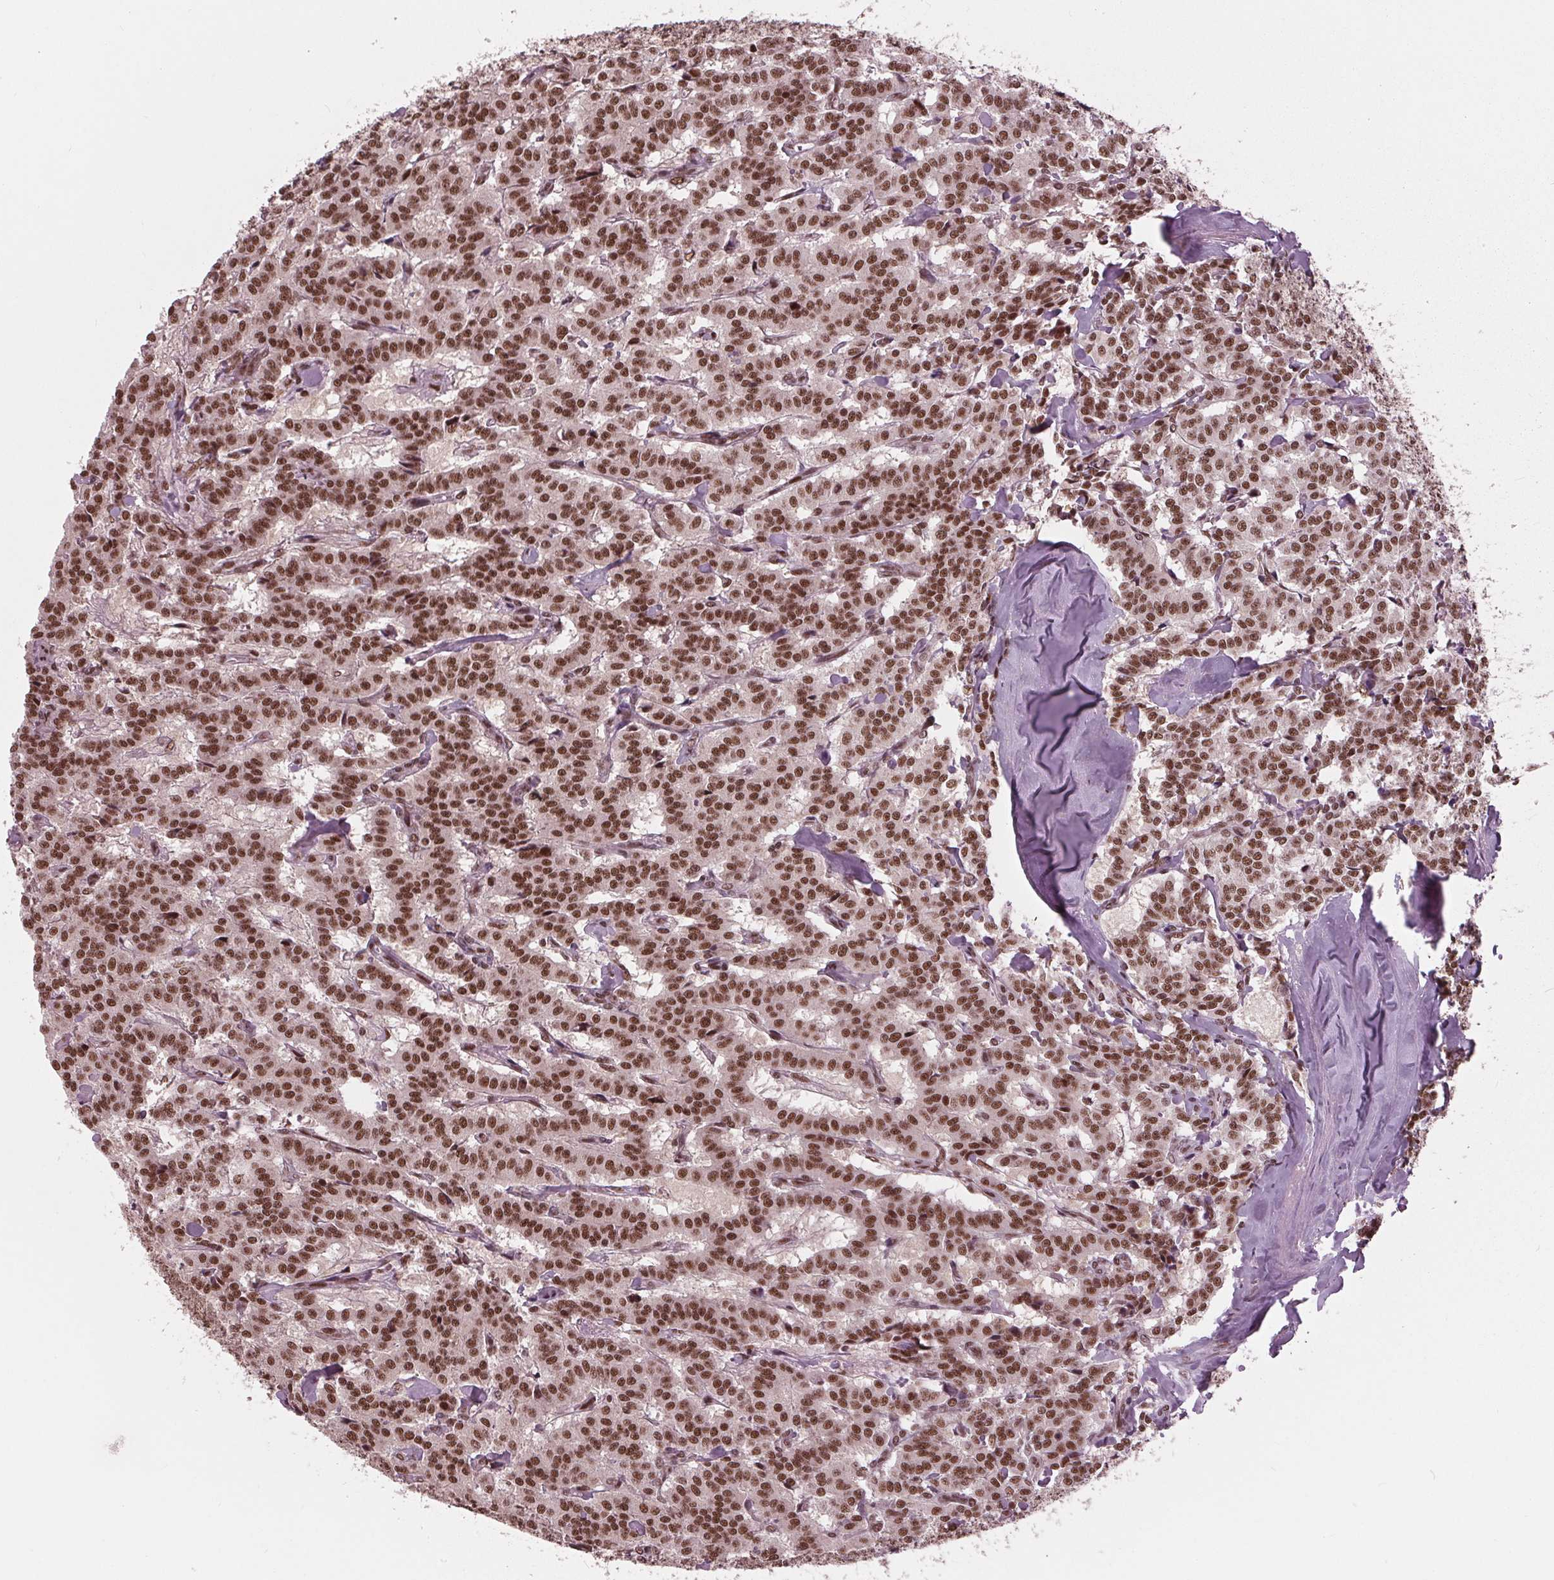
{"staining": {"intensity": "strong", "quantity": ">75%", "location": "nuclear"}, "tissue": "carcinoid", "cell_type": "Tumor cells", "image_type": "cancer", "snomed": [{"axis": "morphology", "description": "Carcinoid, malignant, NOS"}, {"axis": "topography", "description": "Lung"}], "caption": "IHC photomicrograph of human carcinoid (malignant) stained for a protein (brown), which demonstrates high levels of strong nuclear positivity in about >75% of tumor cells.", "gene": "LSM2", "patient": {"sex": "female", "age": 46}}